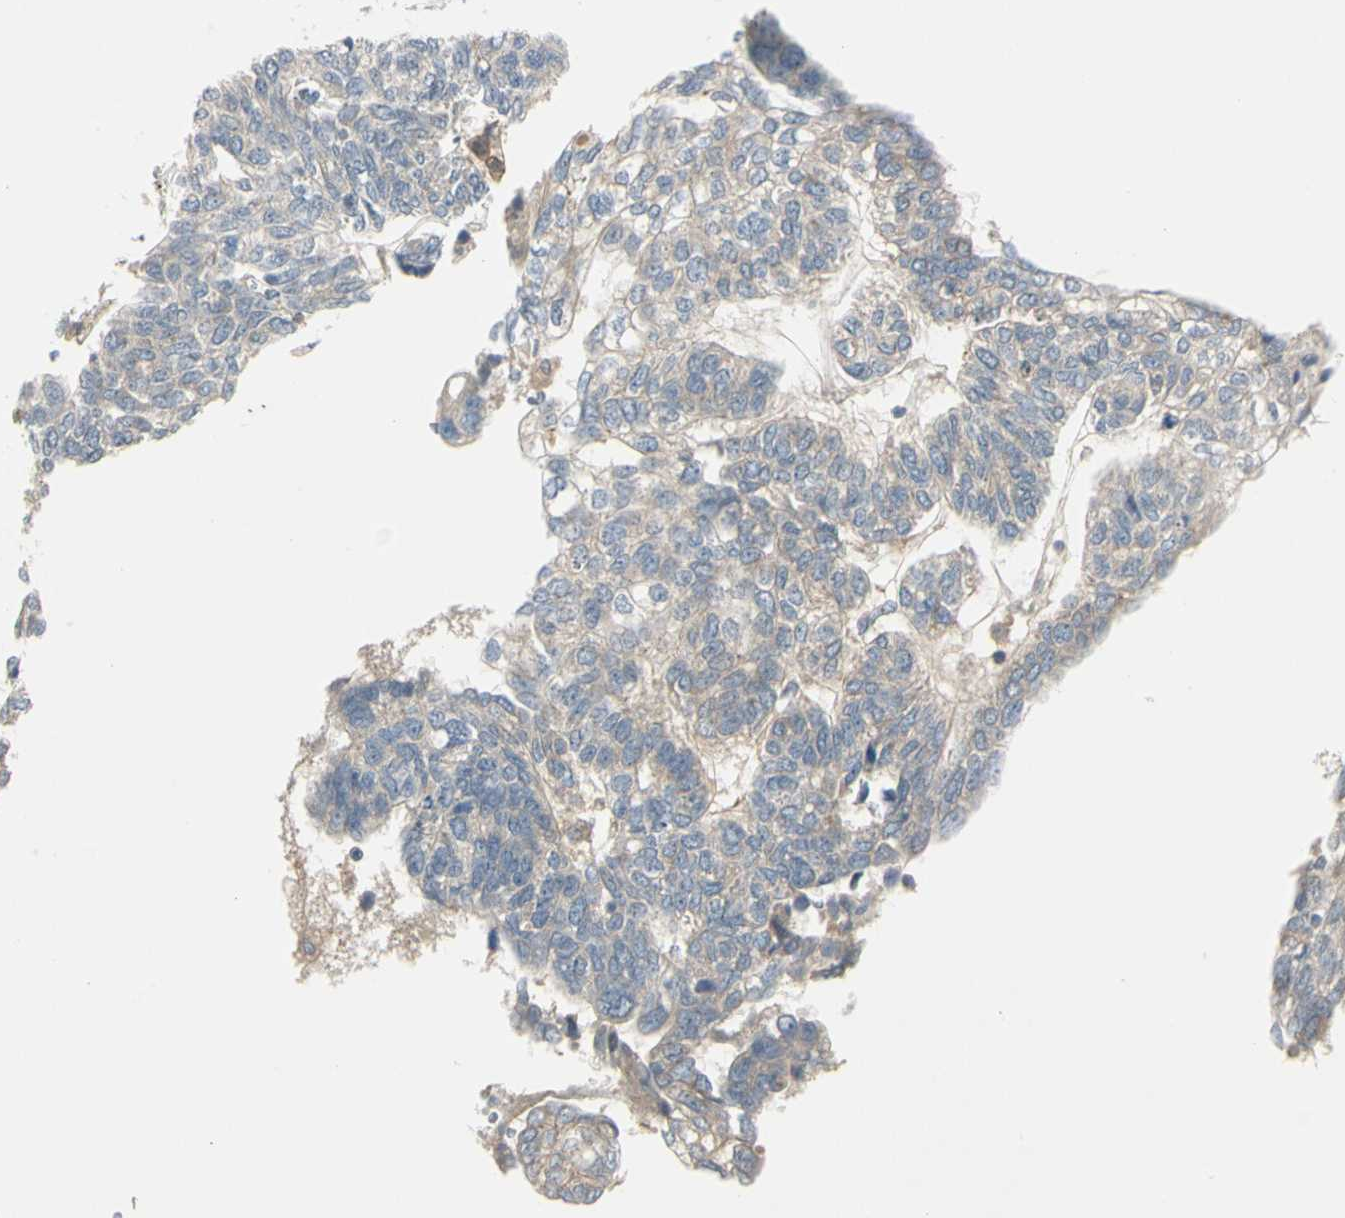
{"staining": {"intensity": "weak", "quantity": ">75%", "location": "cytoplasmic/membranous"}, "tissue": "ovarian cancer", "cell_type": "Tumor cells", "image_type": "cancer", "snomed": [{"axis": "morphology", "description": "Cystadenocarcinoma, serous, NOS"}, {"axis": "topography", "description": "Ovary"}], "caption": "Immunohistochemical staining of human ovarian cancer (serous cystadenocarcinoma) shows low levels of weak cytoplasmic/membranous expression in approximately >75% of tumor cells.", "gene": "F2R", "patient": {"sex": "female", "age": 79}}